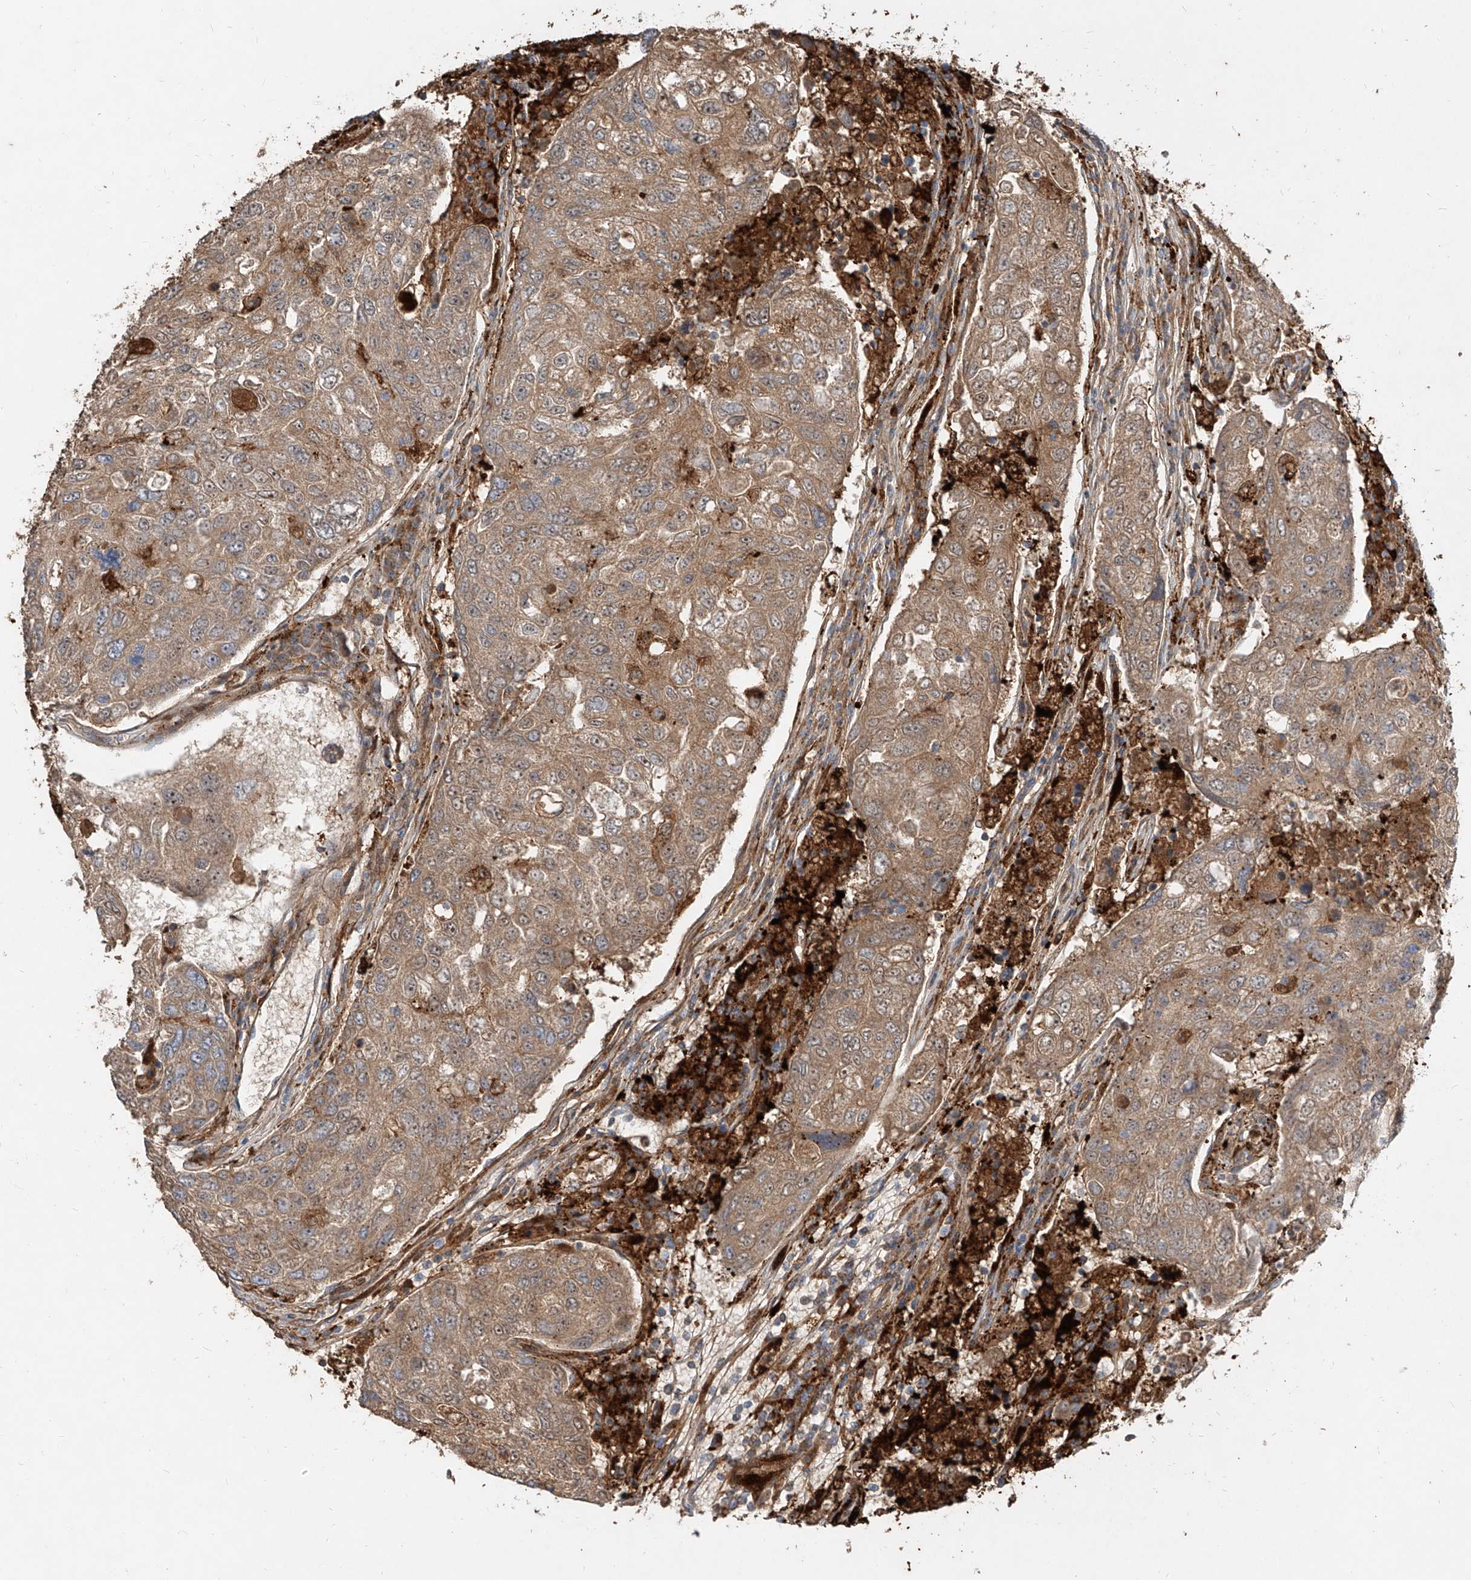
{"staining": {"intensity": "weak", "quantity": ">75%", "location": "cytoplasmic/membranous"}, "tissue": "urothelial cancer", "cell_type": "Tumor cells", "image_type": "cancer", "snomed": [{"axis": "morphology", "description": "Urothelial carcinoma, High grade"}, {"axis": "topography", "description": "Lymph node"}, {"axis": "topography", "description": "Urinary bladder"}], "caption": "Weak cytoplasmic/membranous protein staining is seen in about >75% of tumor cells in urothelial cancer. (DAB = brown stain, brightfield microscopy at high magnification).", "gene": "KYNU", "patient": {"sex": "male", "age": 51}}